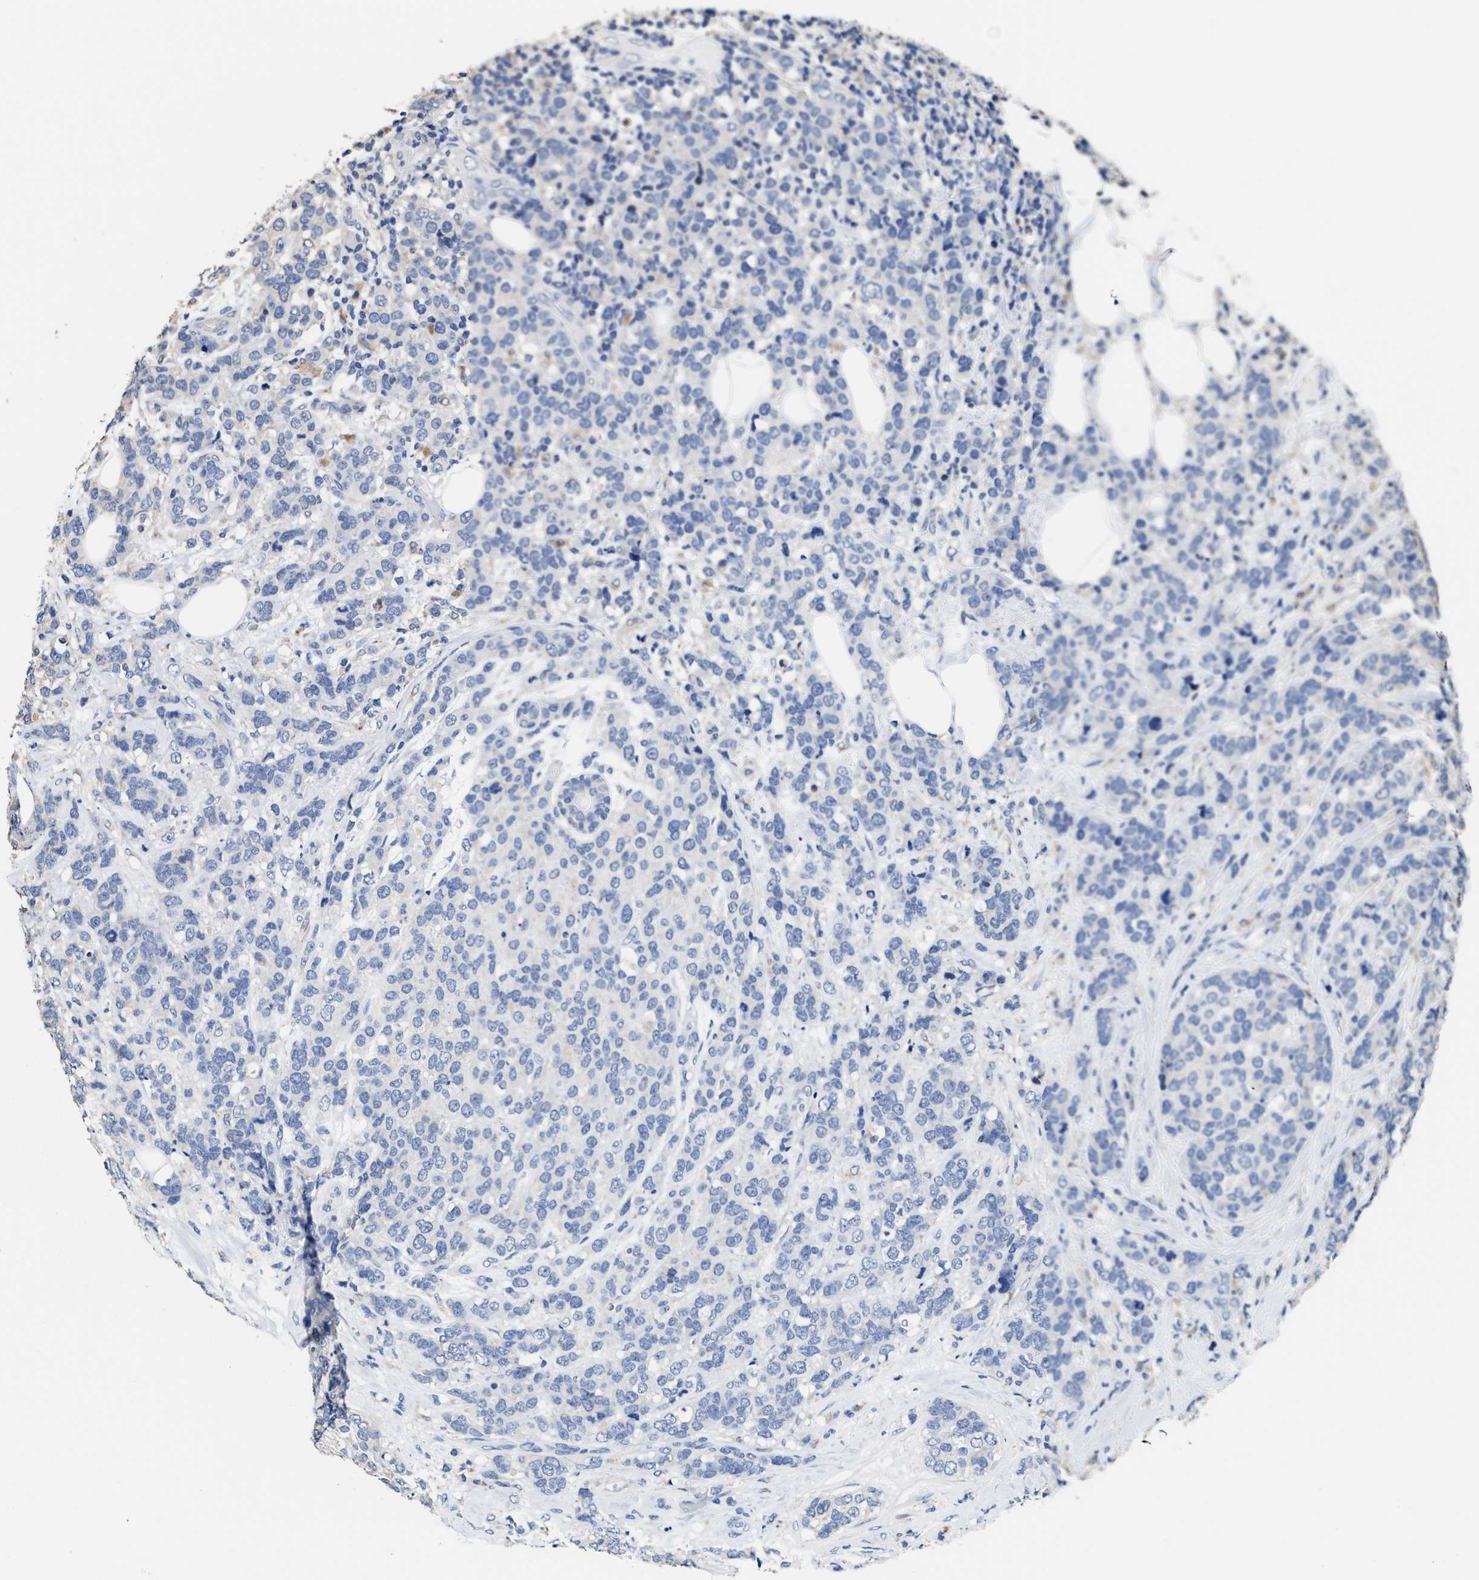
{"staining": {"intensity": "negative", "quantity": "none", "location": "none"}, "tissue": "breast cancer", "cell_type": "Tumor cells", "image_type": "cancer", "snomed": [{"axis": "morphology", "description": "Lobular carcinoma"}, {"axis": "topography", "description": "Breast"}], "caption": "An immunohistochemistry photomicrograph of breast cancer (lobular carcinoma) is shown. There is no staining in tumor cells of breast cancer (lobular carcinoma).", "gene": "ZFAT", "patient": {"sex": "female", "age": 59}}